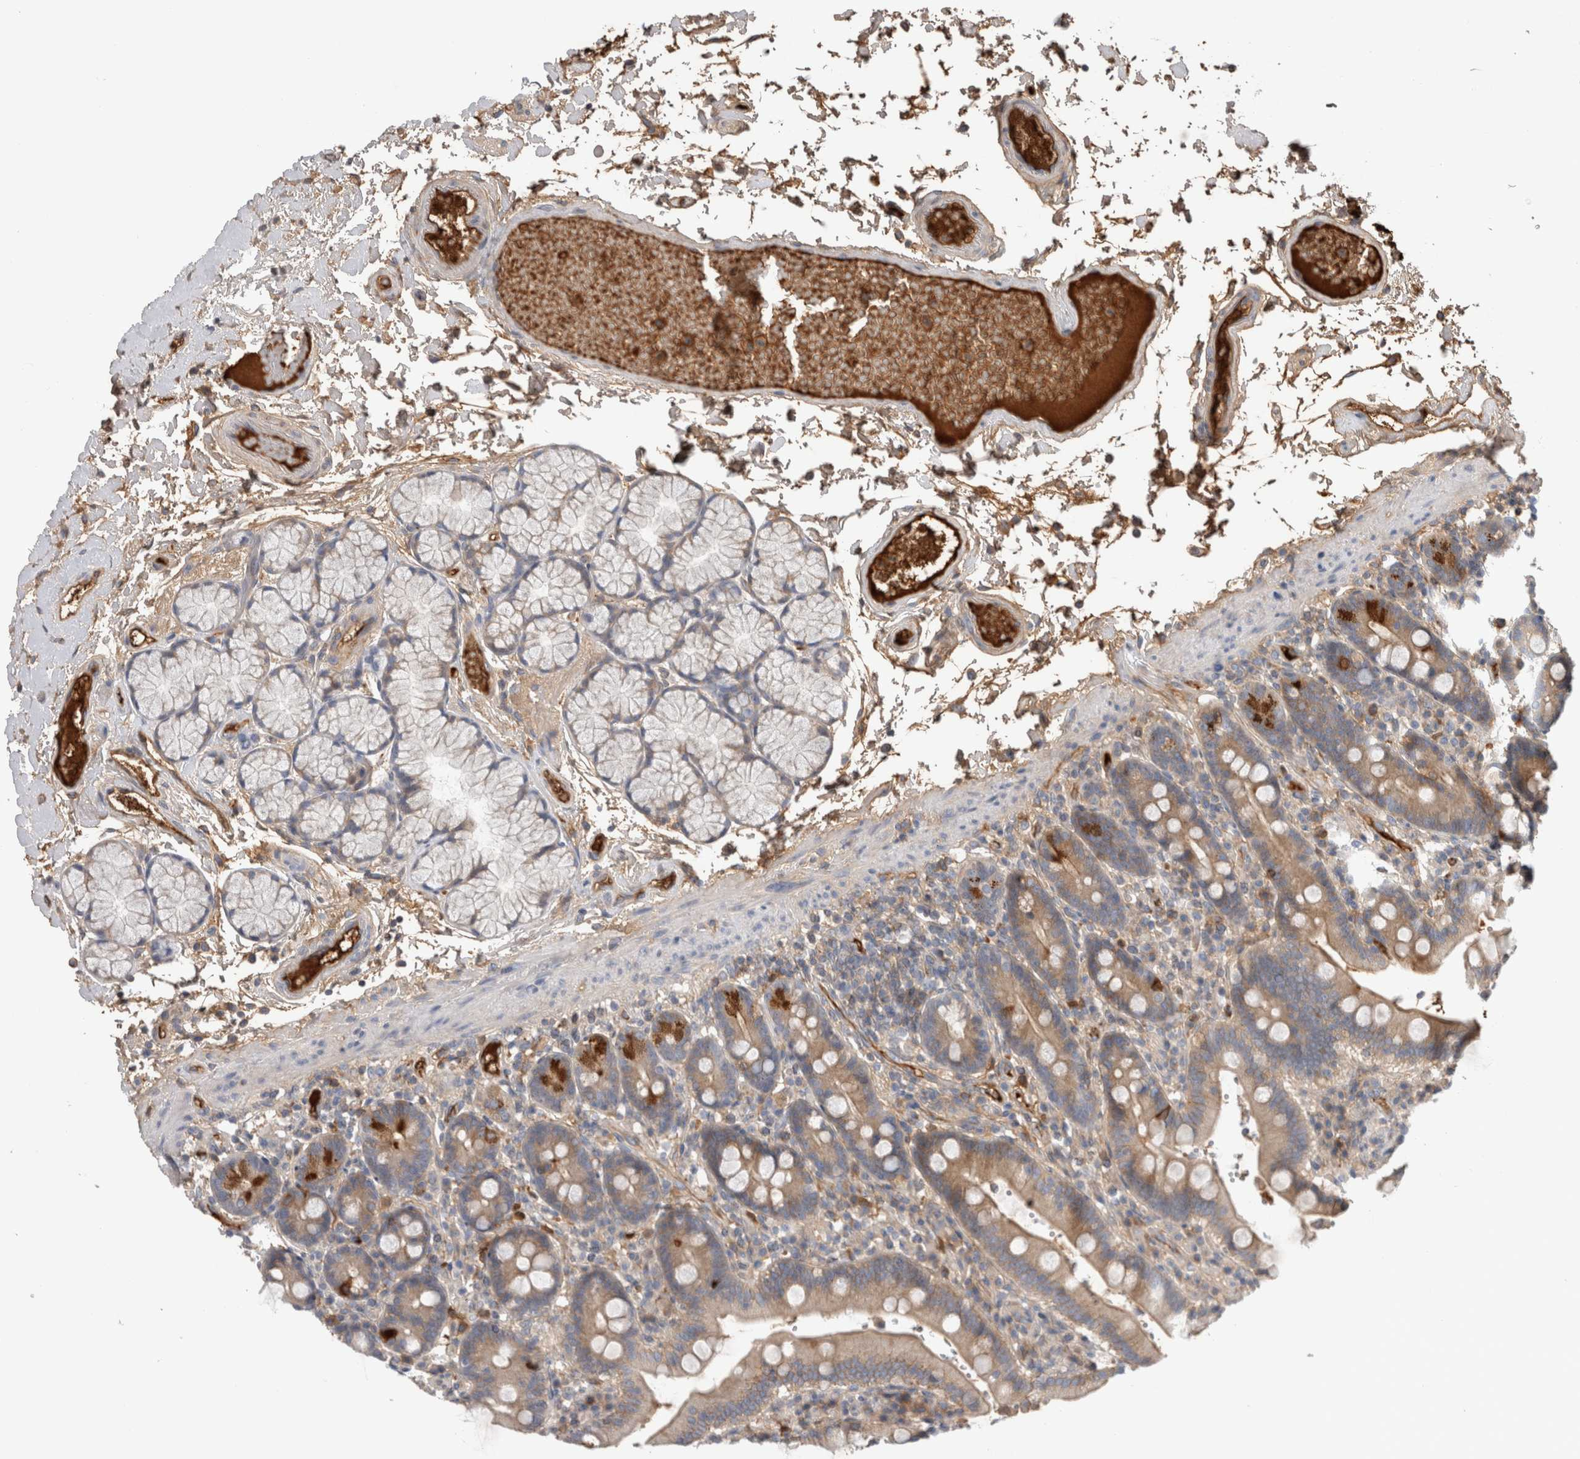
{"staining": {"intensity": "strong", "quantity": "<25%", "location": "cytoplasmic/membranous"}, "tissue": "duodenum", "cell_type": "Glandular cells", "image_type": "normal", "snomed": [{"axis": "morphology", "description": "Normal tissue, NOS"}, {"axis": "topography", "description": "Small intestine, NOS"}], "caption": "A brown stain shows strong cytoplasmic/membranous positivity of a protein in glandular cells of benign duodenum. (brown staining indicates protein expression, while blue staining denotes nuclei).", "gene": "TBCE", "patient": {"sex": "female", "age": 71}}